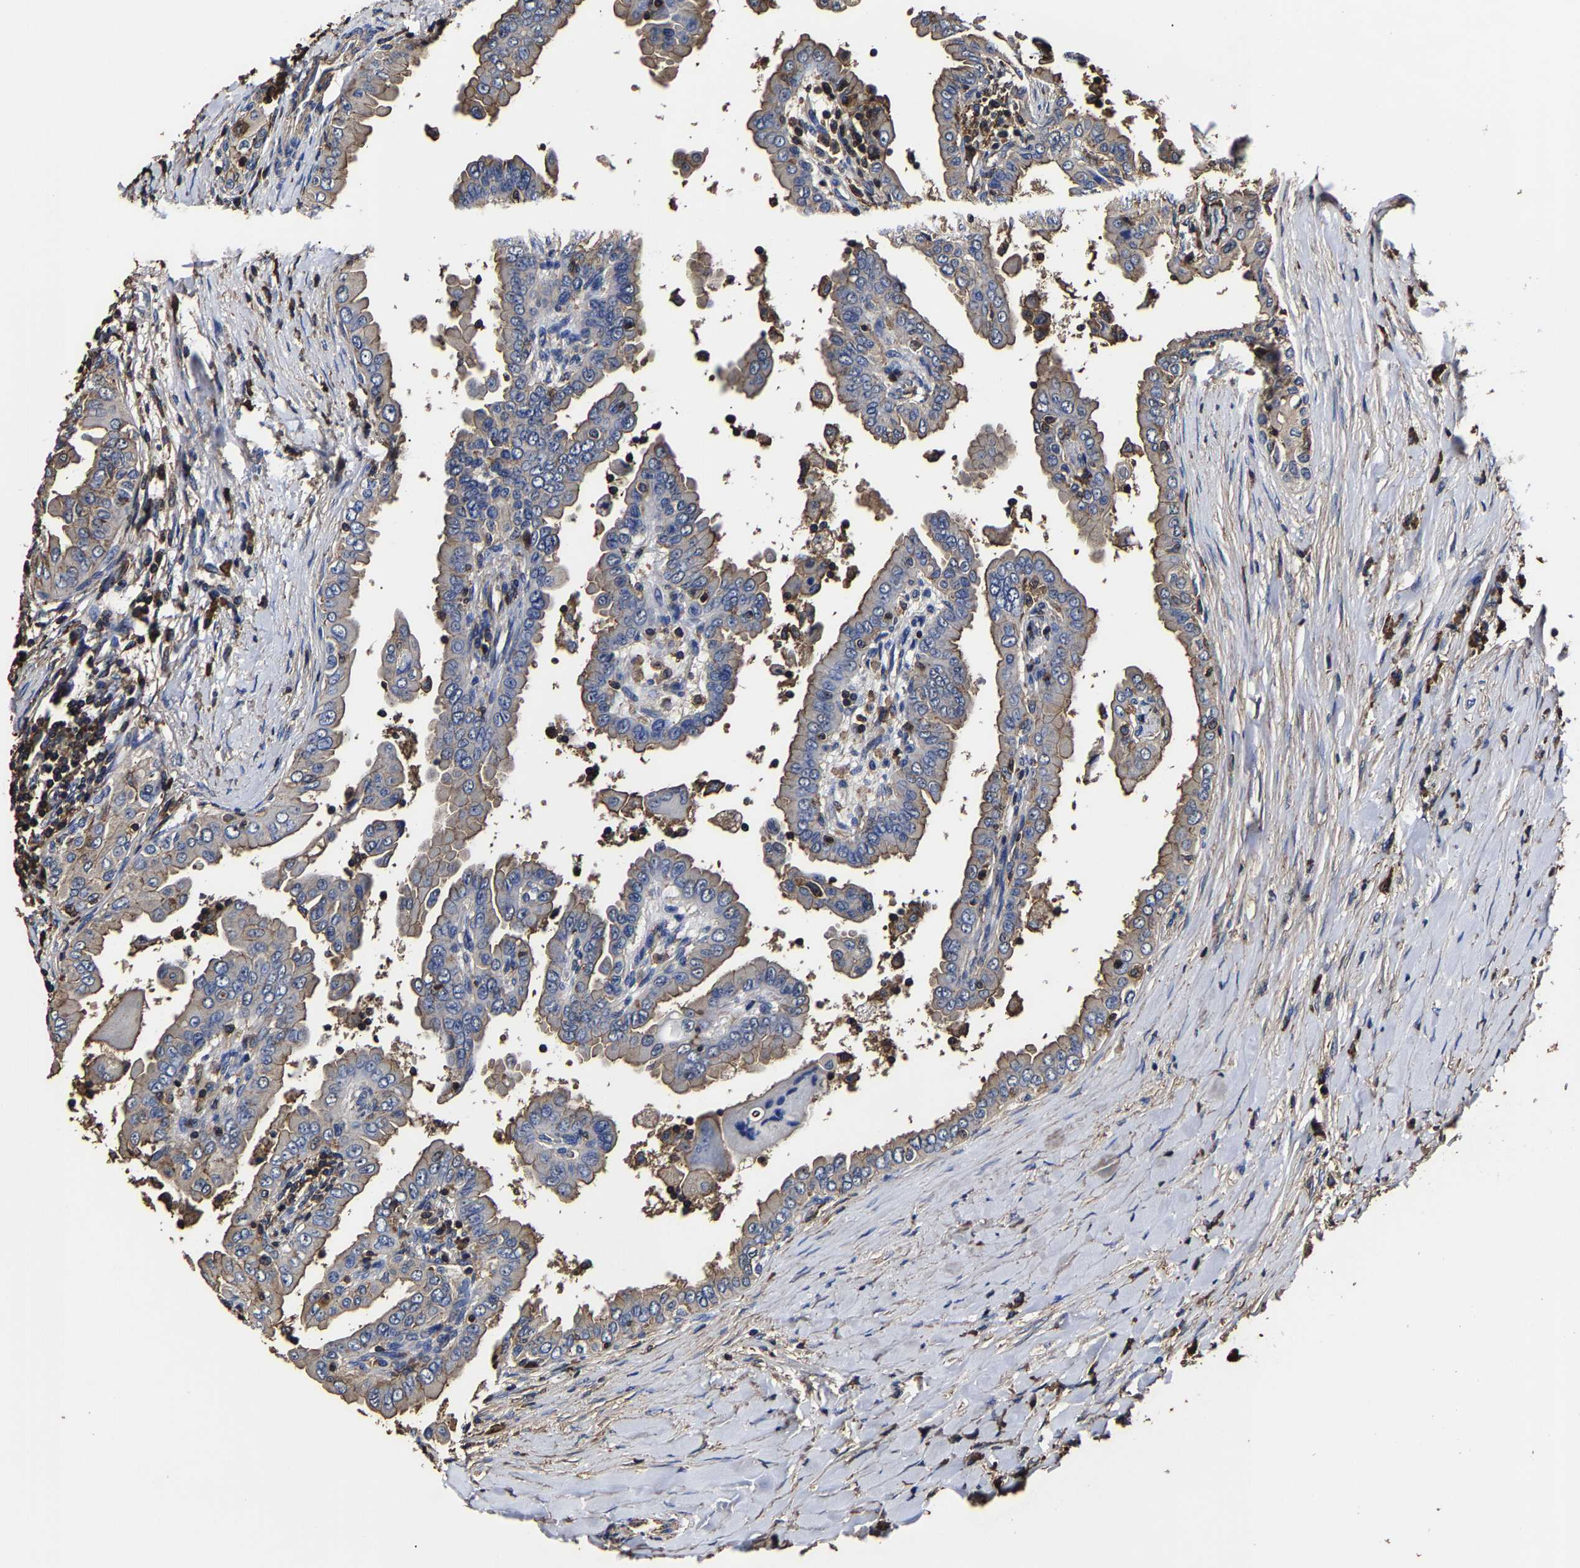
{"staining": {"intensity": "weak", "quantity": "25%-75%", "location": "cytoplasmic/membranous"}, "tissue": "thyroid cancer", "cell_type": "Tumor cells", "image_type": "cancer", "snomed": [{"axis": "morphology", "description": "Papillary adenocarcinoma, NOS"}, {"axis": "topography", "description": "Thyroid gland"}], "caption": "Immunohistochemistry histopathology image of neoplastic tissue: thyroid papillary adenocarcinoma stained using immunohistochemistry (IHC) reveals low levels of weak protein expression localized specifically in the cytoplasmic/membranous of tumor cells, appearing as a cytoplasmic/membranous brown color.", "gene": "SSH3", "patient": {"sex": "male", "age": 33}}